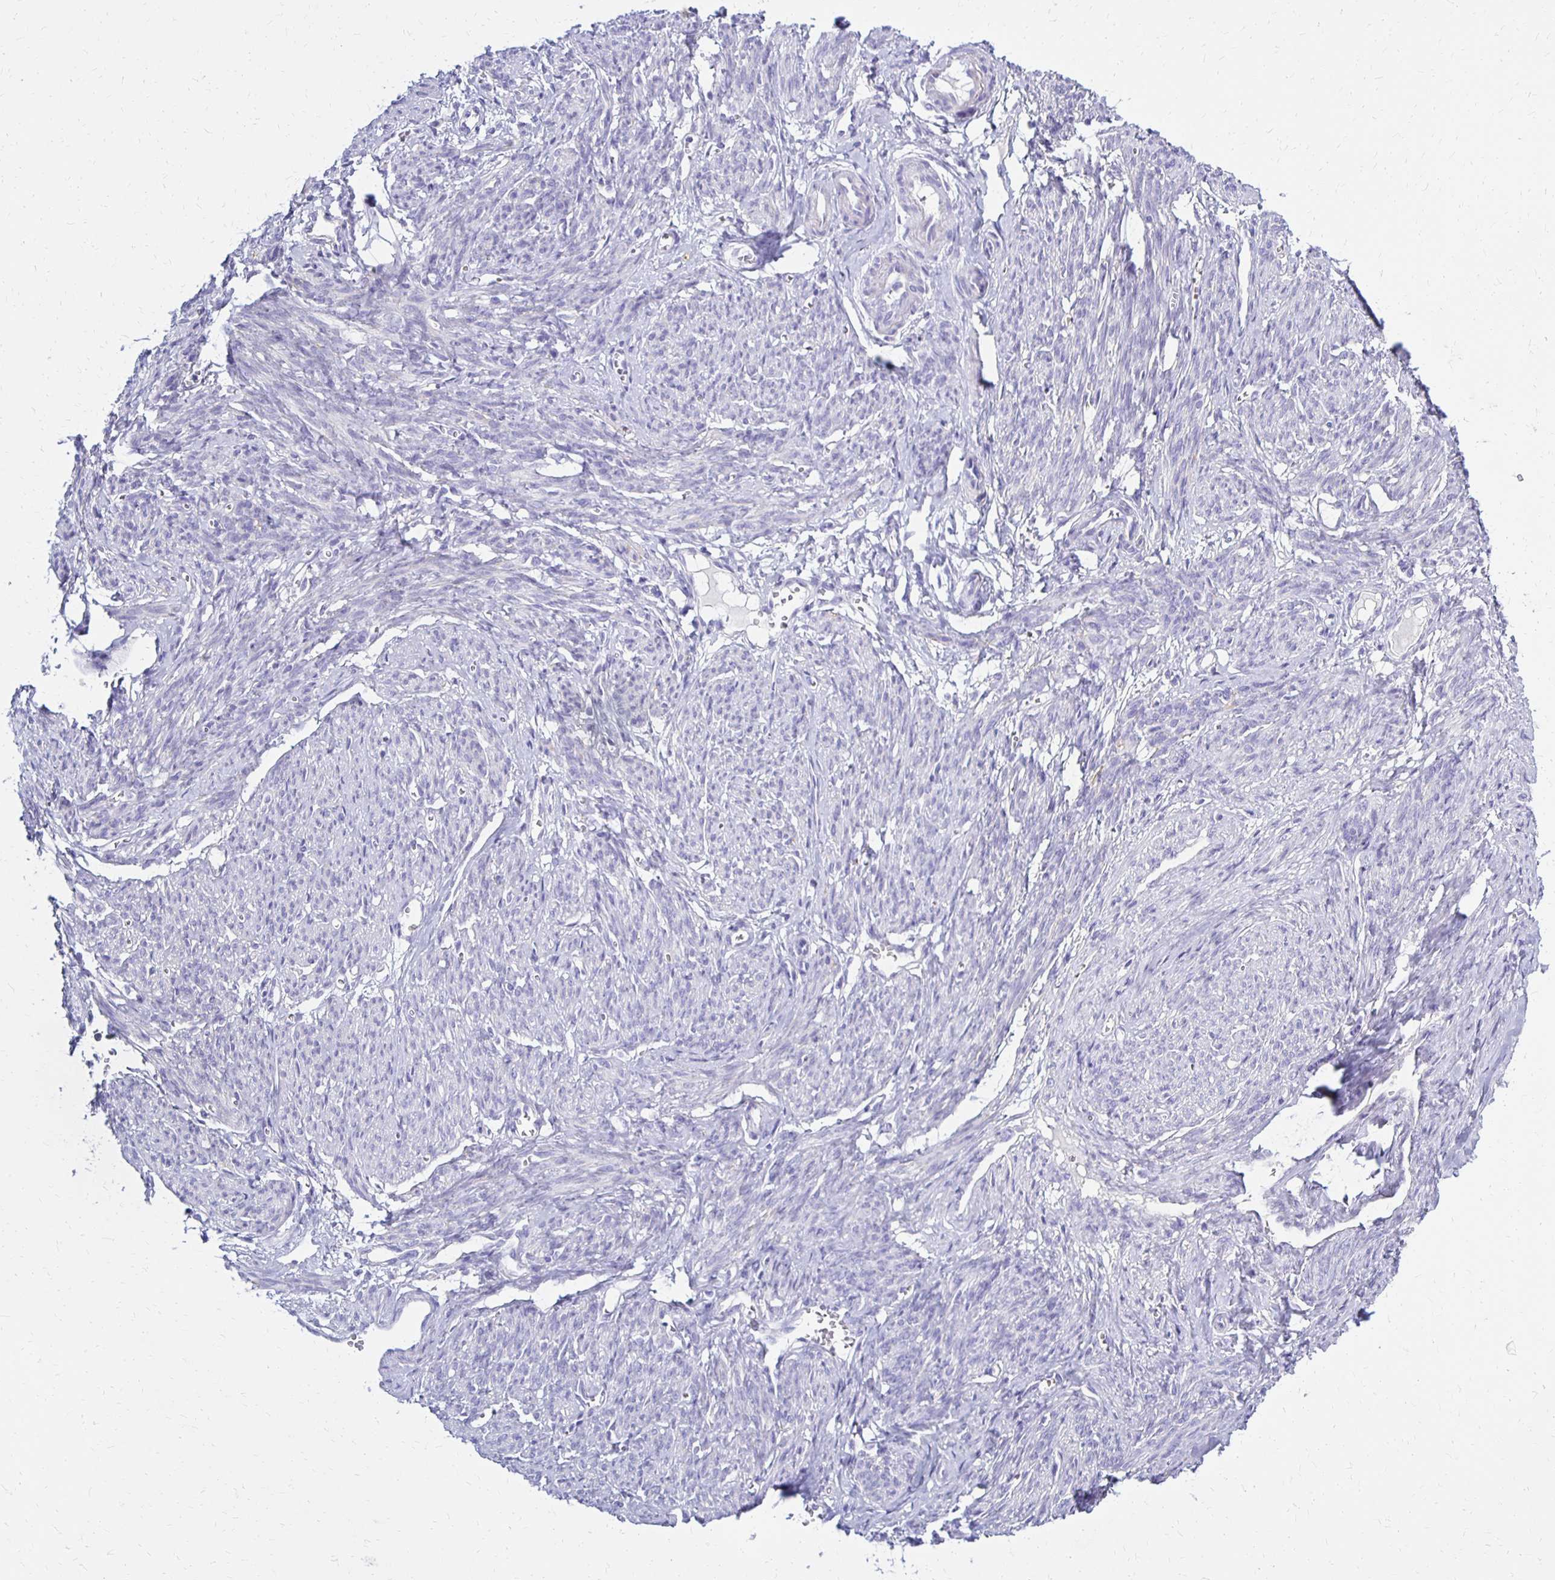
{"staining": {"intensity": "negative", "quantity": "none", "location": "none"}, "tissue": "smooth muscle", "cell_type": "Smooth muscle cells", "image_type": "normal", "snomed": [{"axis": "morphology", "description": "Normal tissue, NOS"}, {"axis": "topography", "description": "Smooth muscle"}], "caption": "An immunohistochemistry histopathology image of unremarkable smooth muscle is shown. There is no staining in smooth muscle cells of smooth muscle.", "gene": "FNTB", "patient": {"sex": "female", "age": 65}}